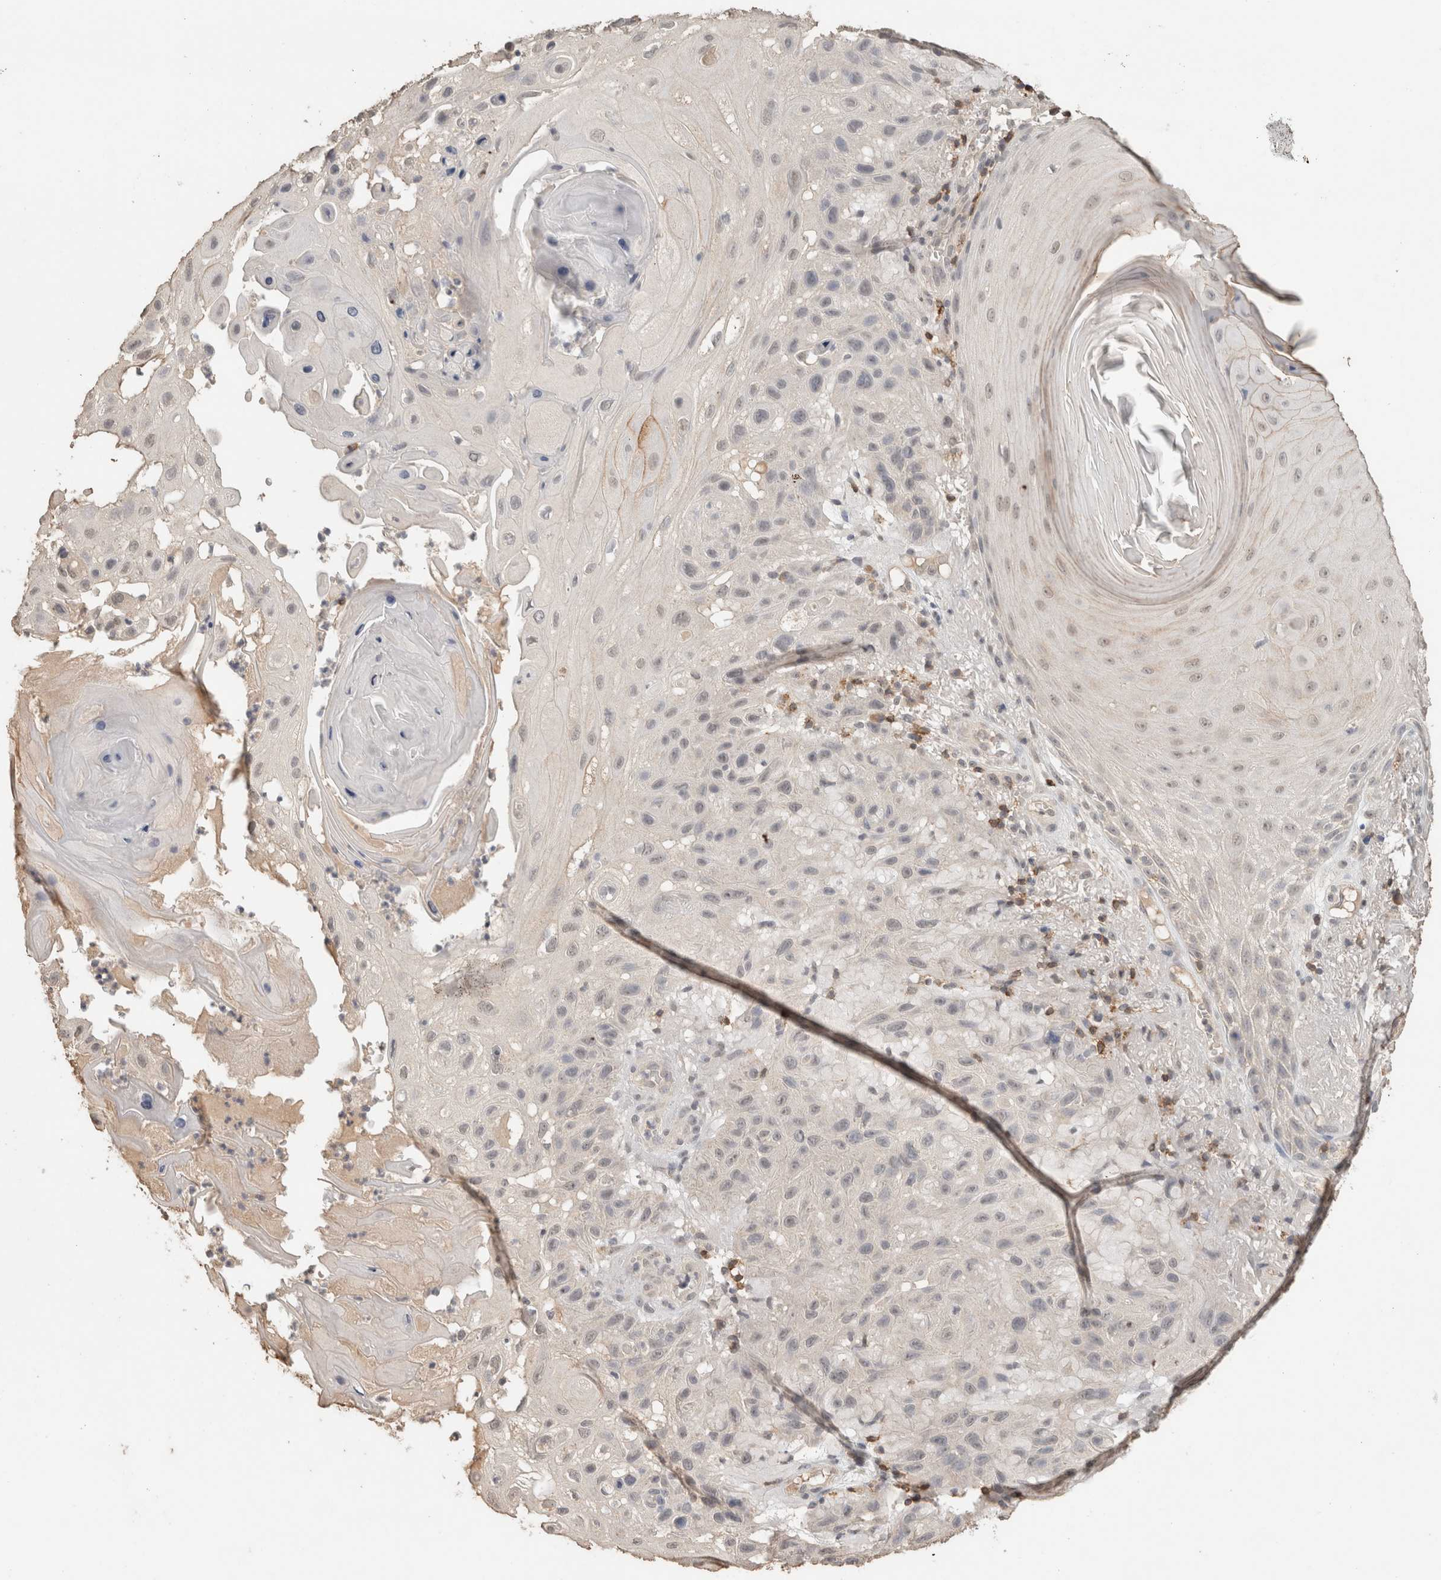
{"staining": {"intensity": "negative", "quantity": "none", "location": "none"}, "tissue": "skin cancer", "cell_type": "Tumor cells", "image_type": "cancer", "snomed": [{"axis": "morphology", "description": "Normal tissue, NOS"}, {"axis": "morphology", "description": "Squamous cell carcinoma, NOS"}, {"axis": "topography", "description": "Skin"}], "caption": "The image displays no significant positivity in tumor cells of squamous cell carcinoma (skin). (DAB IHC visualized using brightfield microscopy, high magnification).", "gene": "TRAT1", "patient": {"sex": "female", "age": 96}}